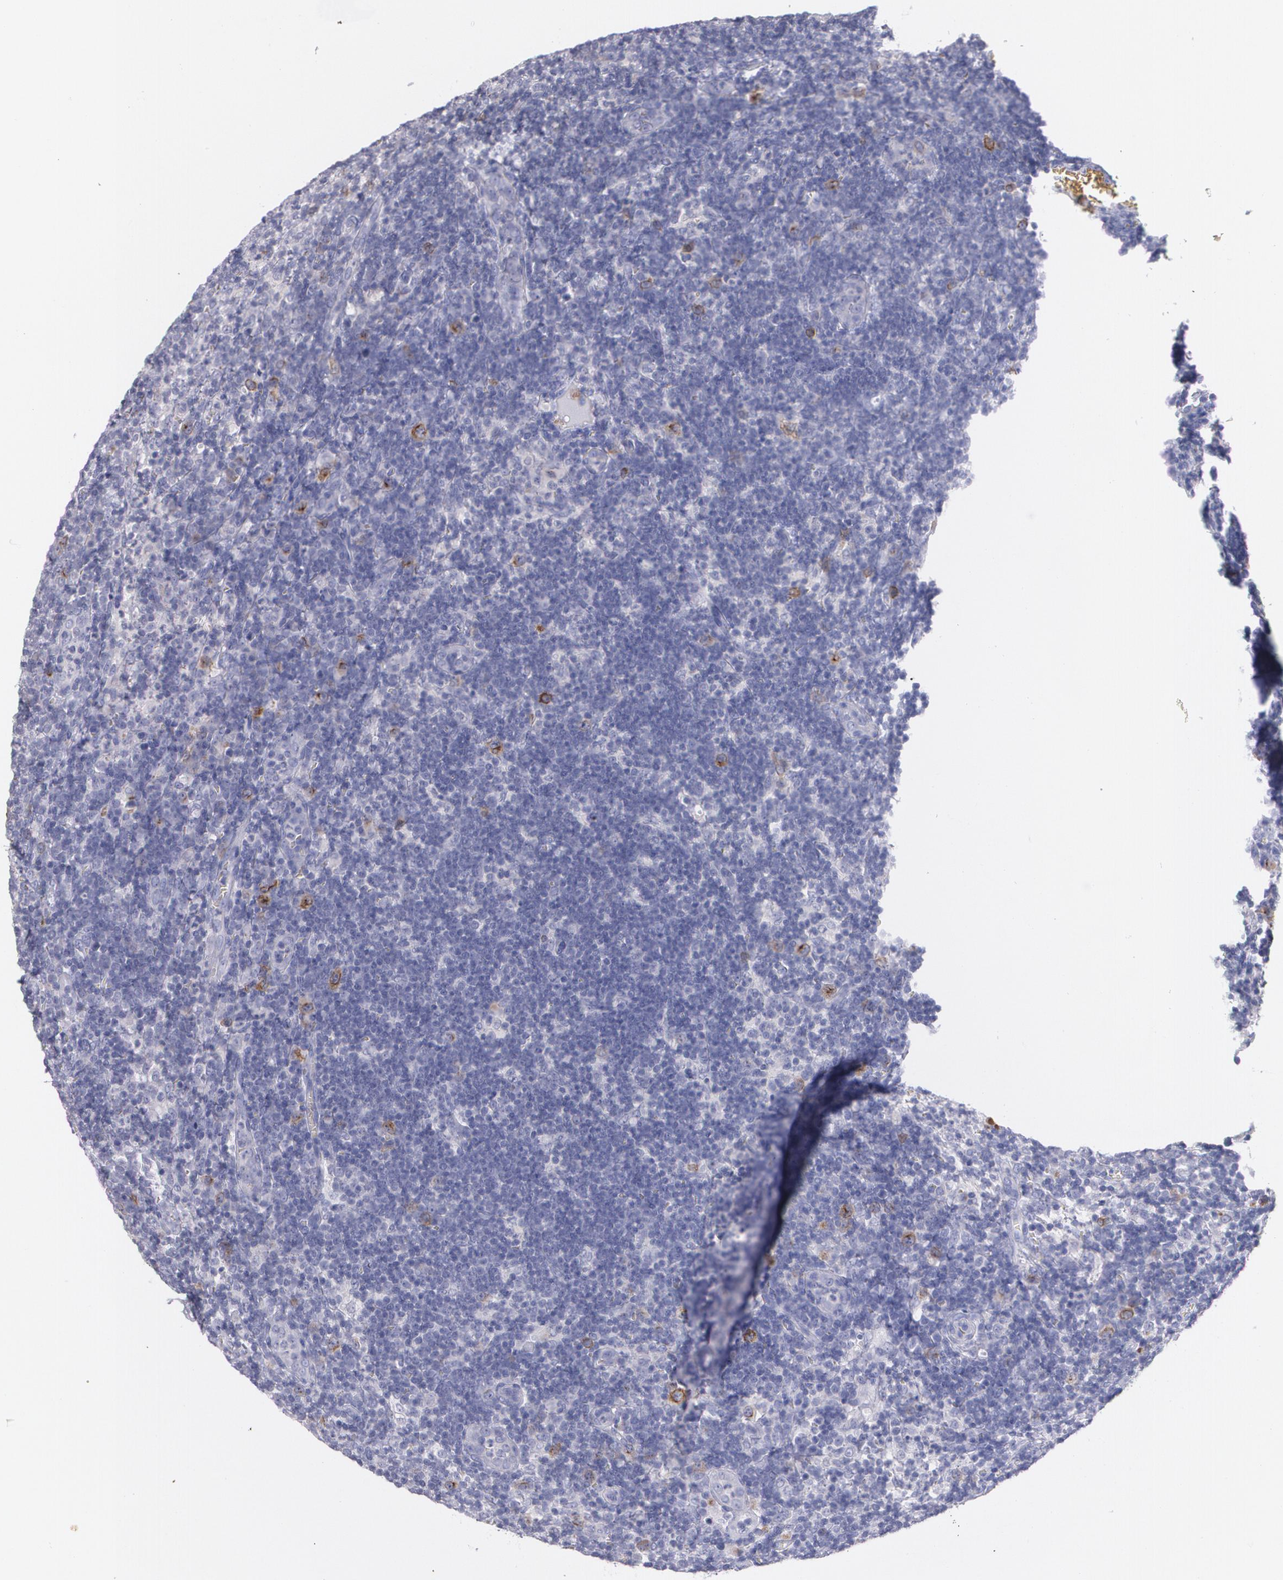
{"staining": {"intensity": "moderate", "quantity": "<25%", "location": "cytoplasmic/membranous"}, "tissue": "lymph node", "cell_type": "Non-germinal center cells", "image_type": "normal", "snomed": [{"axis": "morphology", "description": "Normal tissue, NOS"}, {"axis": "morphology", "description": "Inflammation, NOS"}, {"axis": "topography", "description": "Lymph node"}, {"axis": "topography", "description": "Salivary gland"}], "caption": "Immunohistochemistry (IHC) image of unremarkable lymph node stained for a protein (brown), which demonstrates low levels of moderate cytoplasmic/membranous positivity in approximately <25% of non-germinal center cells.", "gene": "HMMR", "patient": {"sex": "male", "age": 3}}